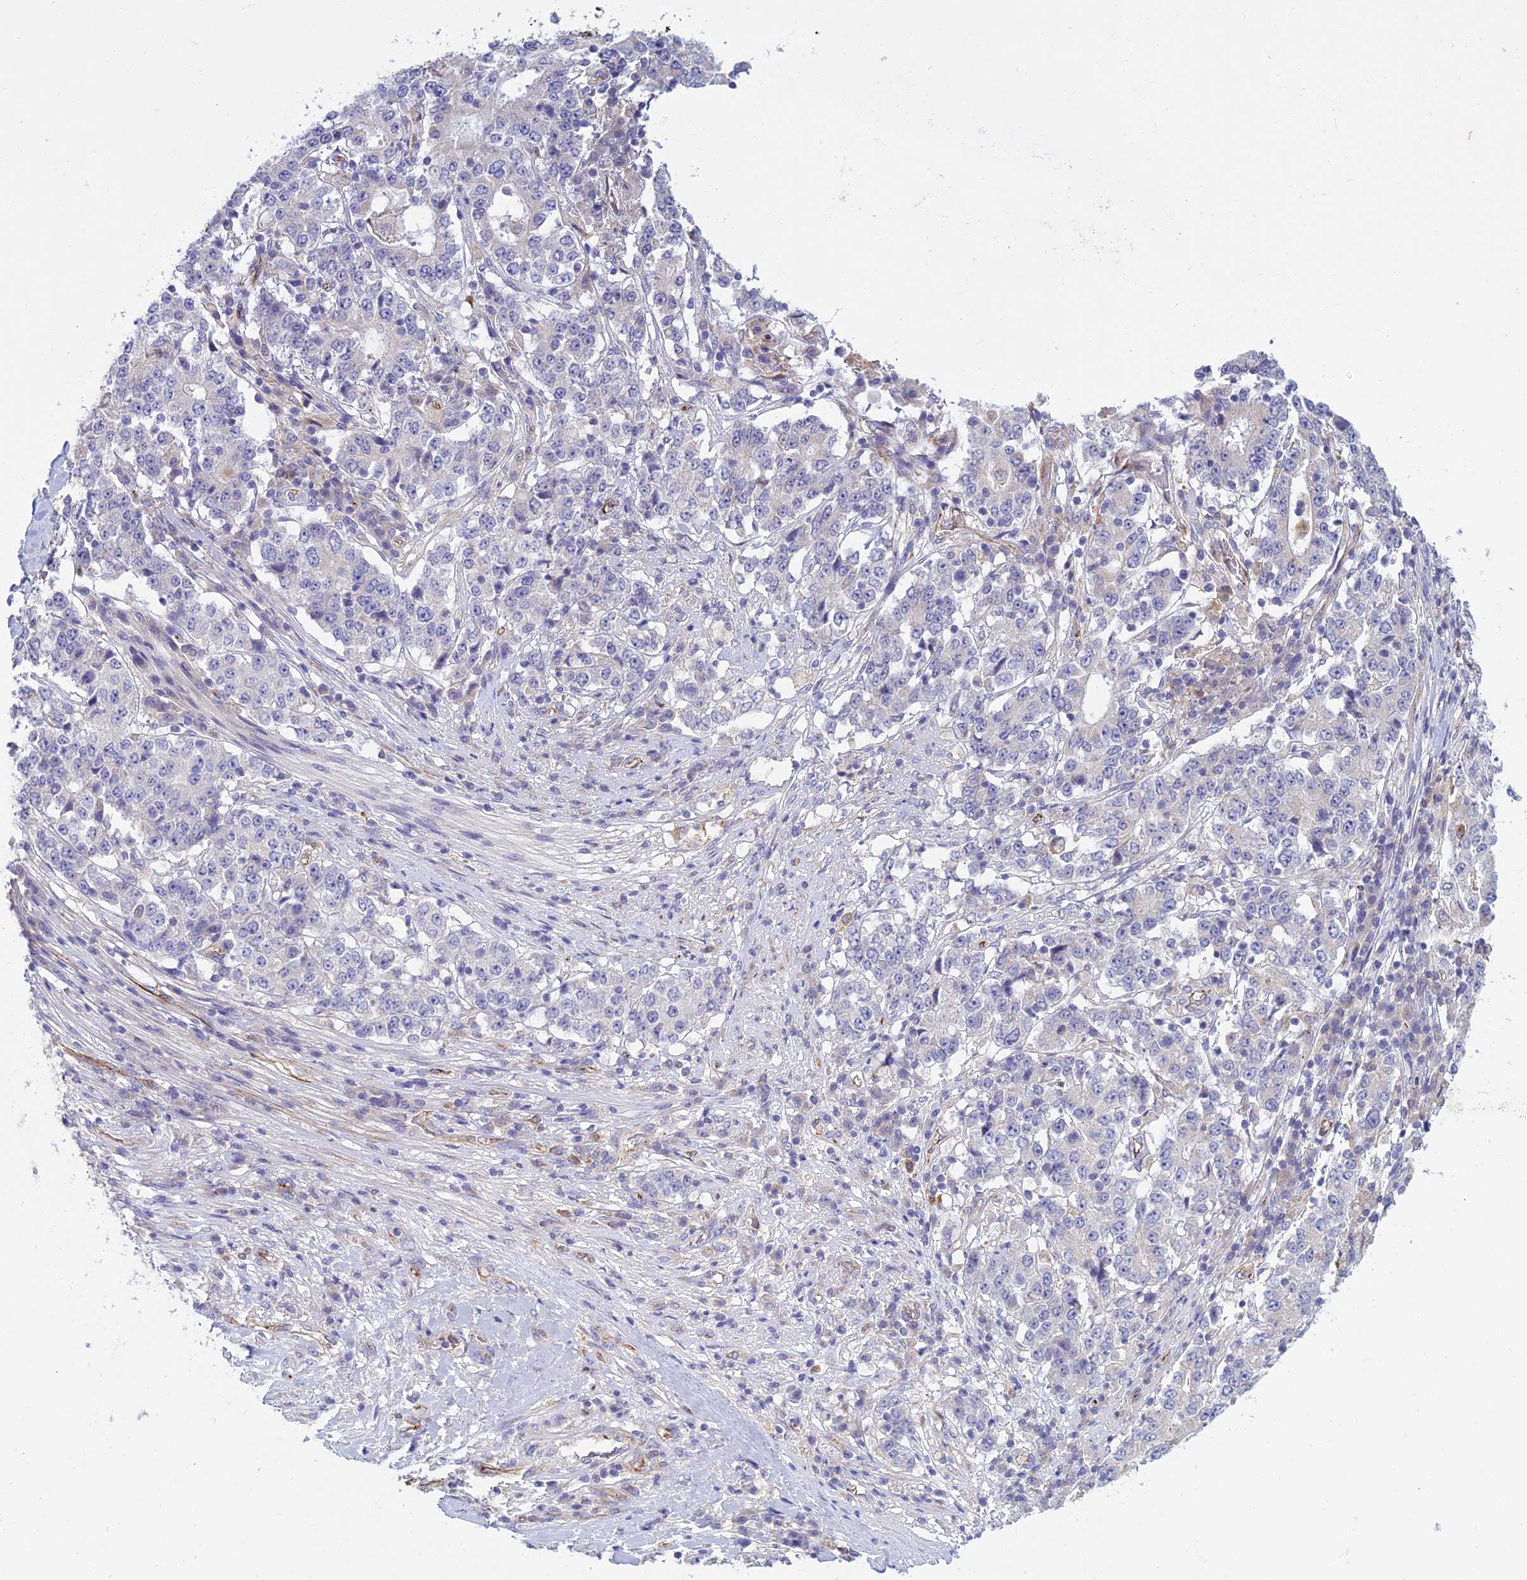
{"staining": {"intensity": "negative", "quantity": "none", "location": "none"}, "tissue": "stomach cancer", "cell_type": "Tumor cells", "image_type": "cancer", "snomed": [{"axis": "morphology", "description": "Adenocarcinoma, NOS"}, {"axis": "topography", "description": "Stomach"}], "caption": "Tumor cells are negative for protein expression in human stomach cancer (adenocarcinoma).", "gene": "DUS2", "patient": {"sex": "male", "age": 59}}